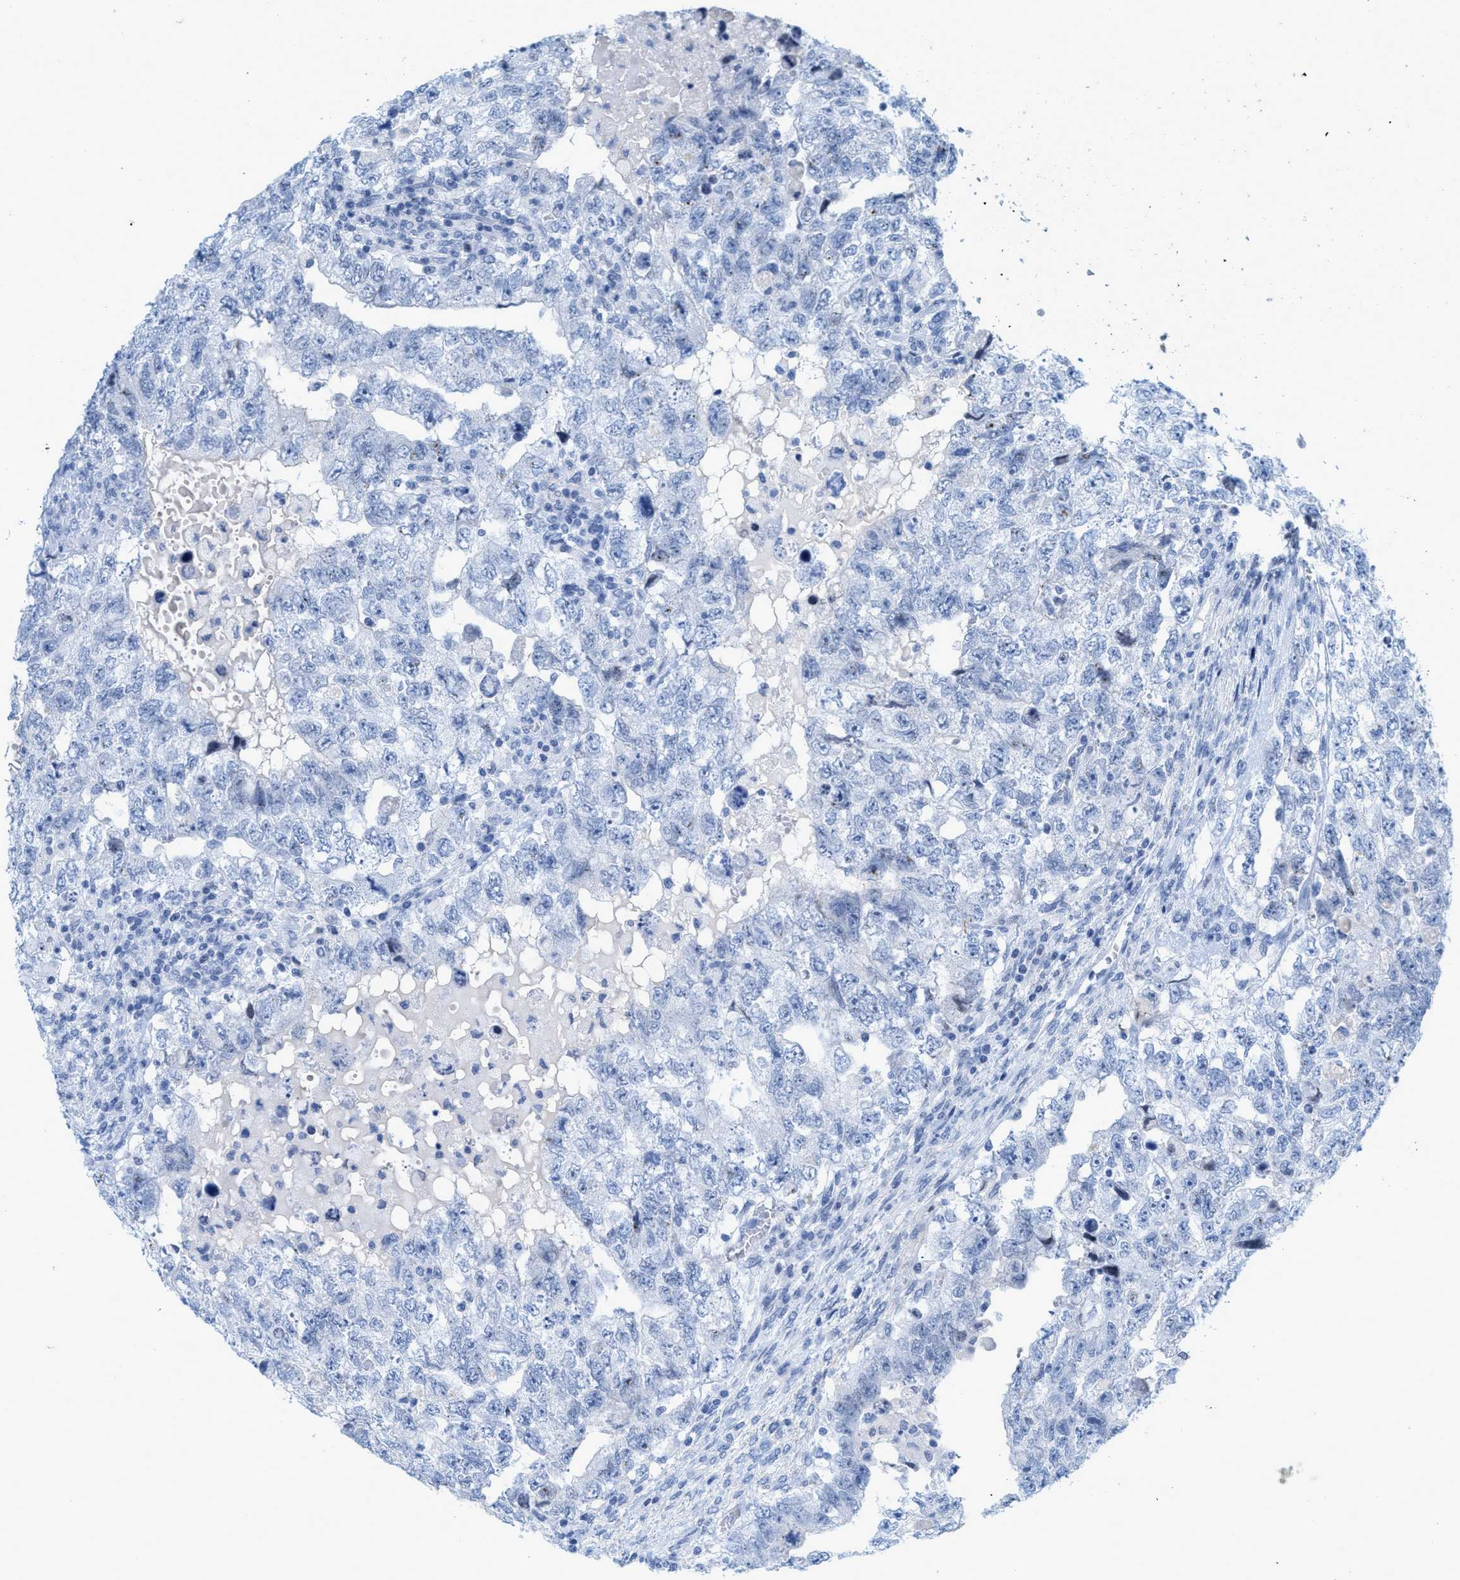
{"staining": {"intensity": "negative", "quantity": "none", "location": "none"}, "tissue": "testis cancer", "cell_type": "Tumor cells", "image_type": "cancer", "snomed": [{"axis": "morphology", "description": "Carcinoma, Embryonal, NOS"}, {"axis": "topography", "description": "Testis"}], "caption": "Immunohistochemistry photomicrograph of neoplastic tissue: human testis cancer (embryonal carcinoma) stained with DAB exhibits no significant protein positivity in tumor cells.", "gene": "TAGLN", "patient": {"sex": "male", "age": 36}}